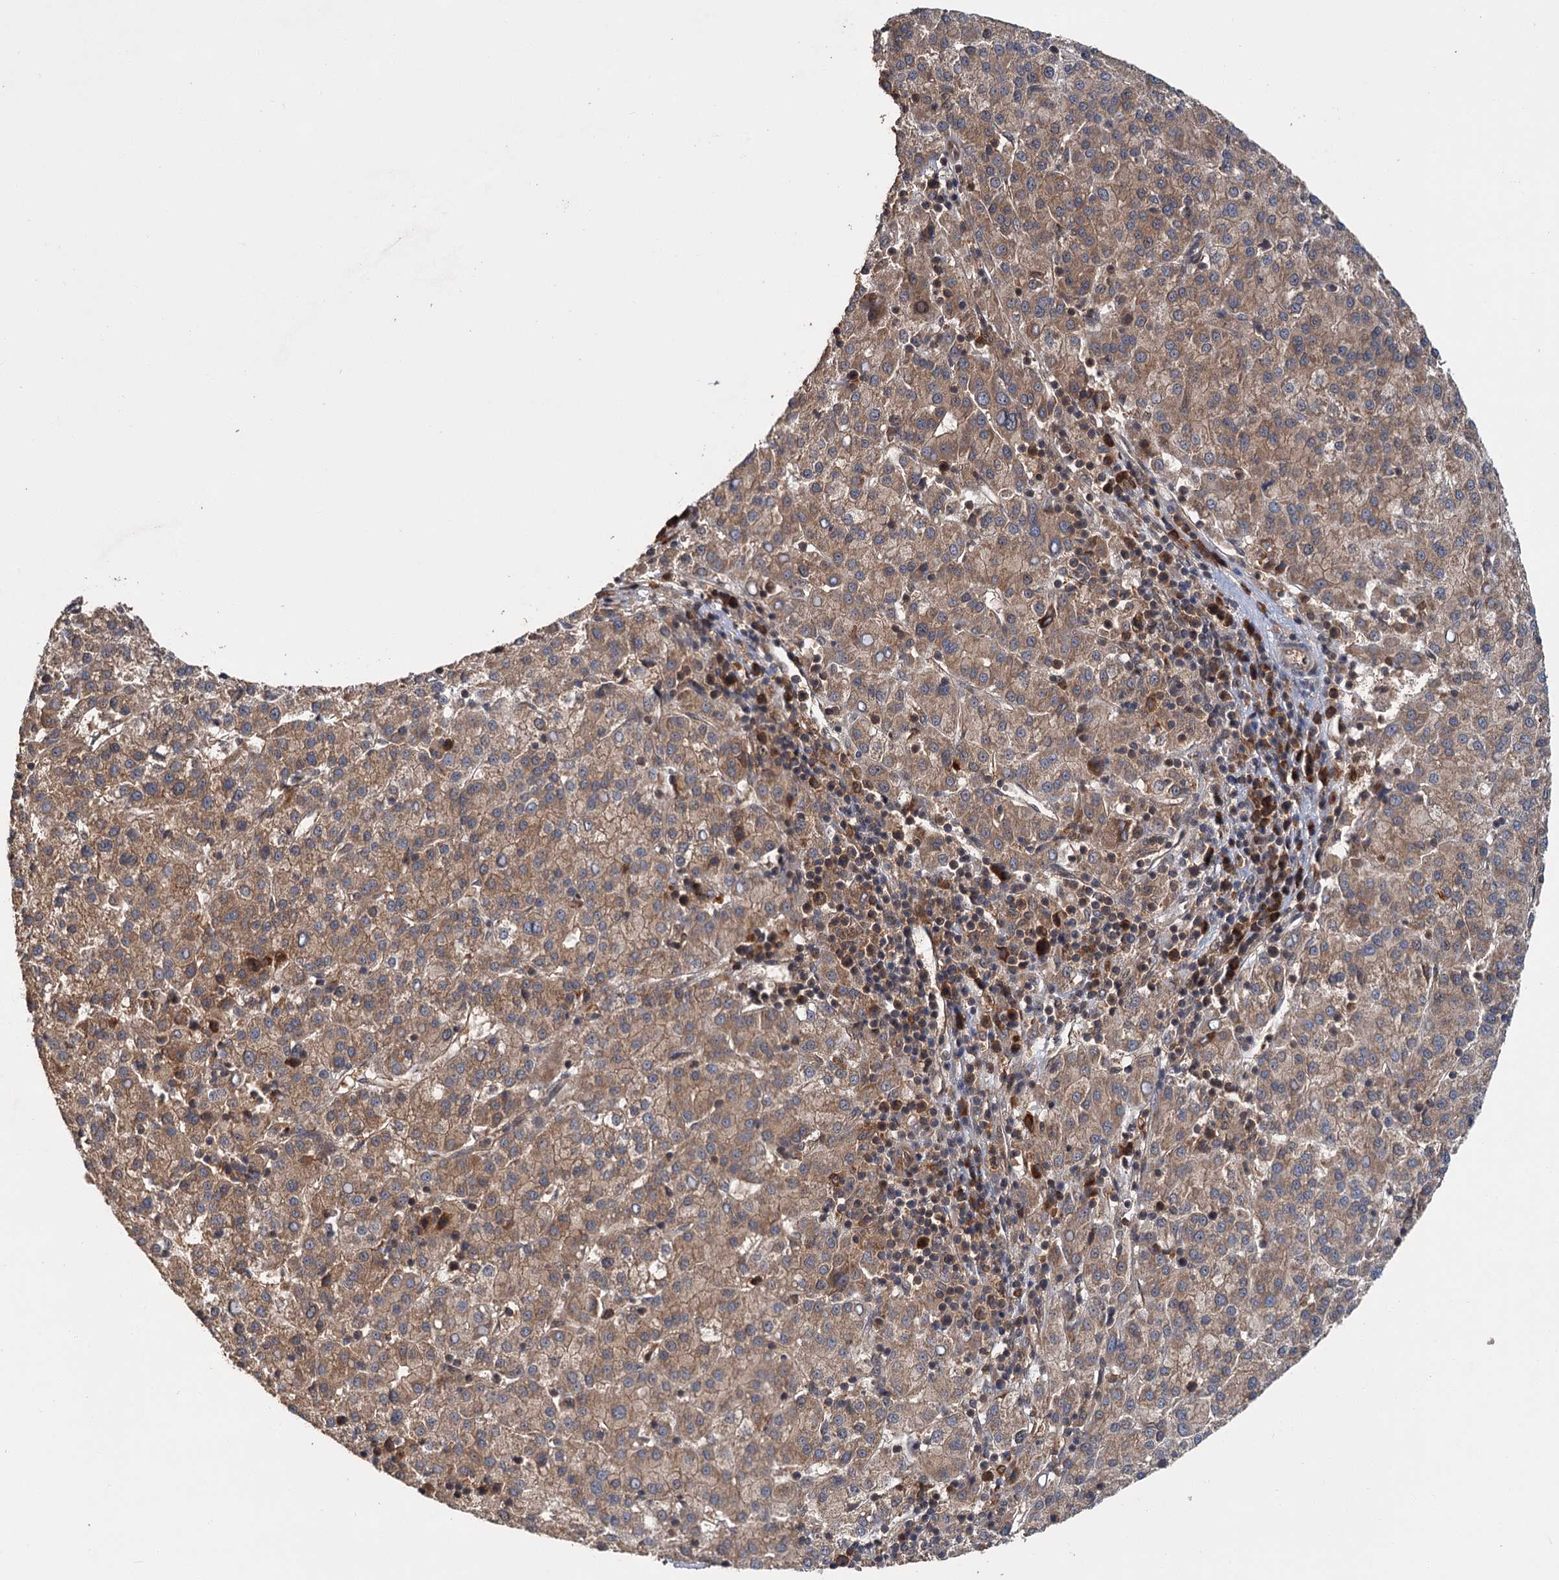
{"staining": {"intensity": "moderate", "quantity": ">75%", "location": "cytoplasmic/membranous"}, "tissue": "liver cancer", "cell_type": "Tumor cells", "image_type": "cancer", "snomed": [{"axis": "morphology", "description": "Carcinoma, Hepatocellular, NOS"}, {"axis": "topography", "description": "Liver"}], "caption": "Immunohistochemical staining of human liver cancer (hepatocellular carcinoma) displays moderate cytoplasmic/membranous protein positivity in approximately >75% of tumor cells. The protein is shown in brown color, while the nuclei are stained blue.", "gene": "KANSL2", "patient": {"sex": "female", "age": 58}}